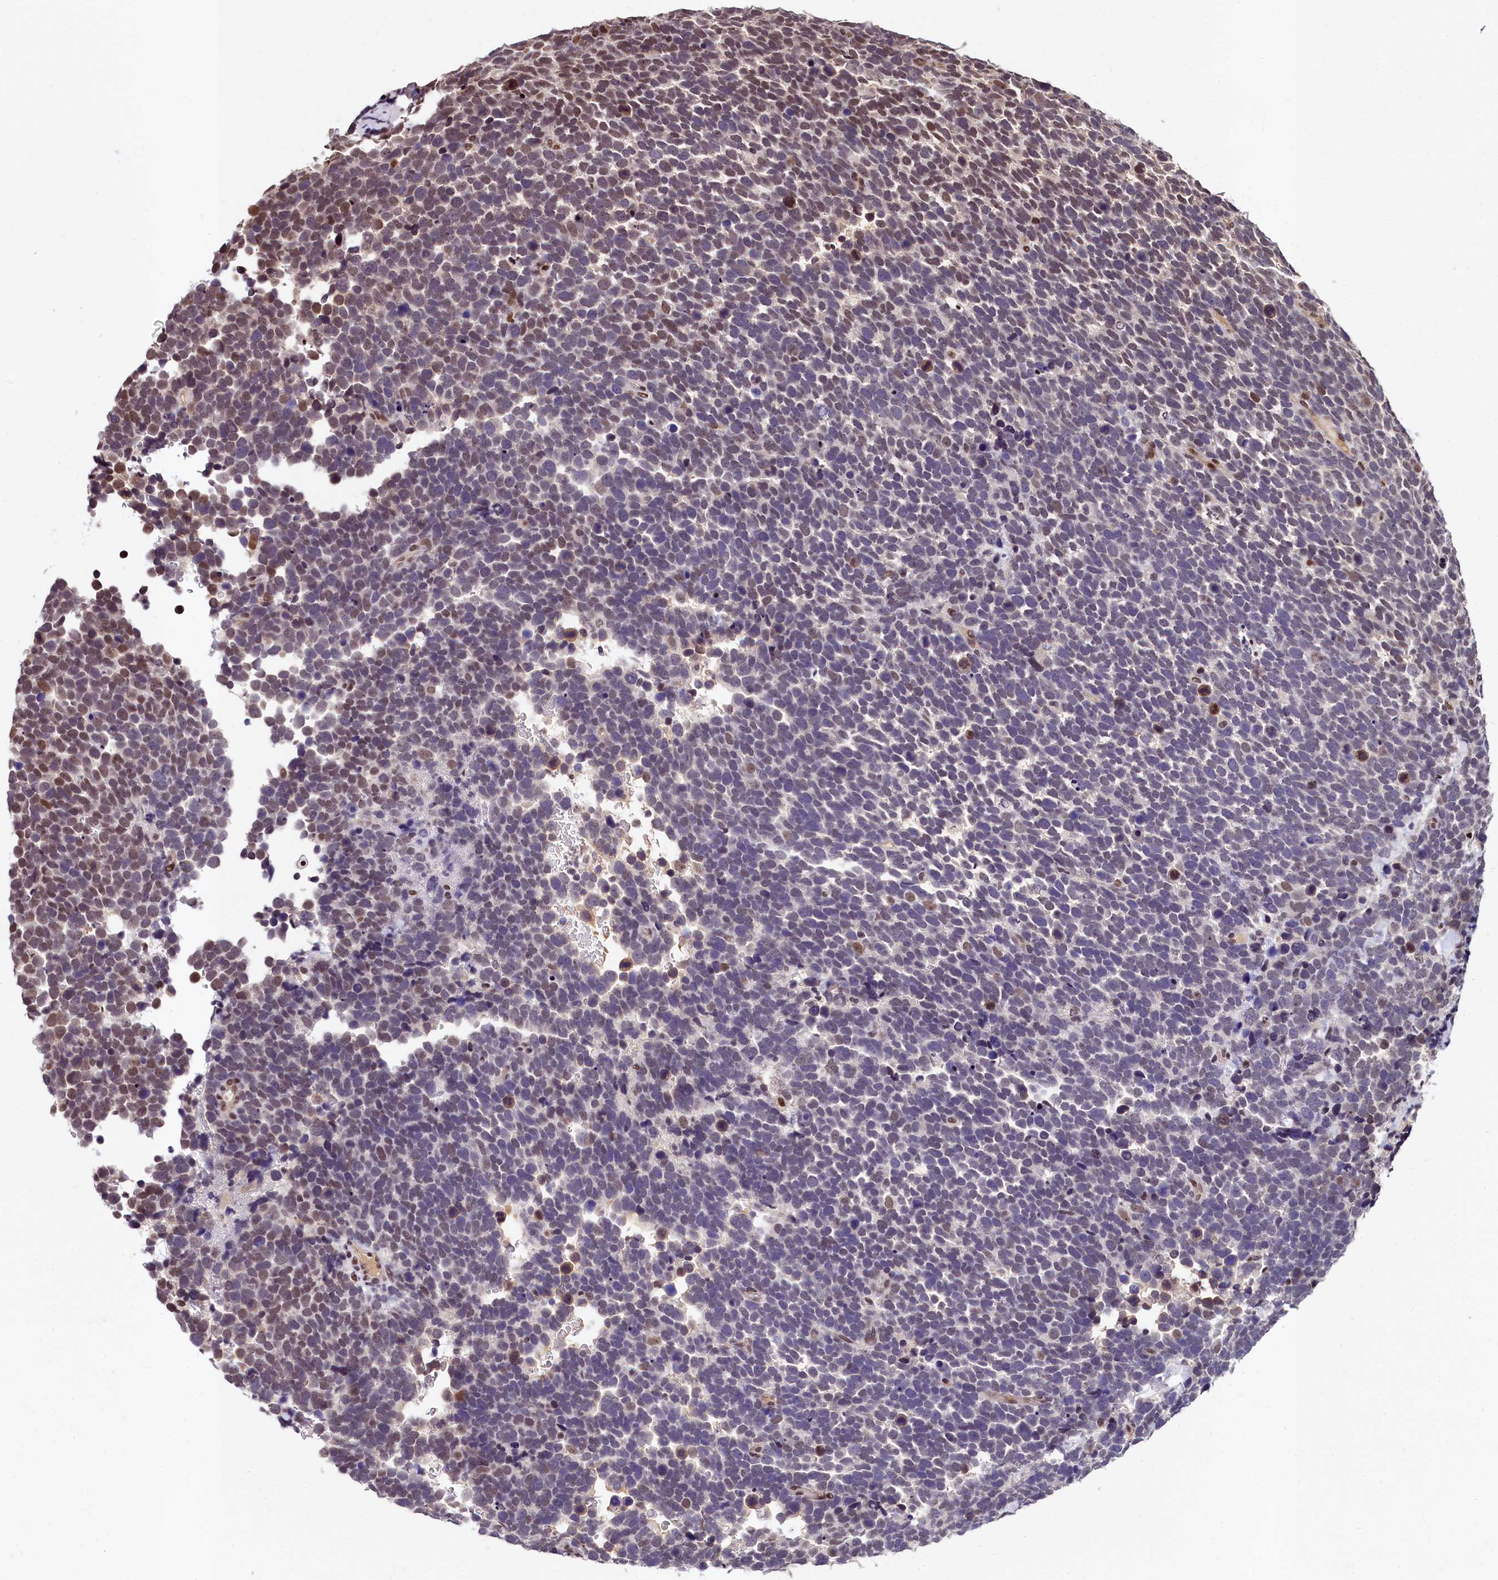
{"staining": {"intensity": "weak", "quantity": "<25%", "location": "nuclear"}, "tissue": "urothelial cancer", "cell_type": "Tumor cells", "image_type": "cancer", "snomed": [{"axis": "morphology", "description": "Urothelial carcinoma, High grade"}, {"axis": "topography", "description": "Urinary bladder"}], "caption": "Immunohistochemistry (IHC) image of urothelial carcinoma (high-grade) stained for a protein (brown), which exhibits no positivity in tumor cells. (DAB immunohistochemistry (IHC) with hematoxylin counter stain).", "gene": "FAM217B", "patient": {"sex": "female", "age": 82}}